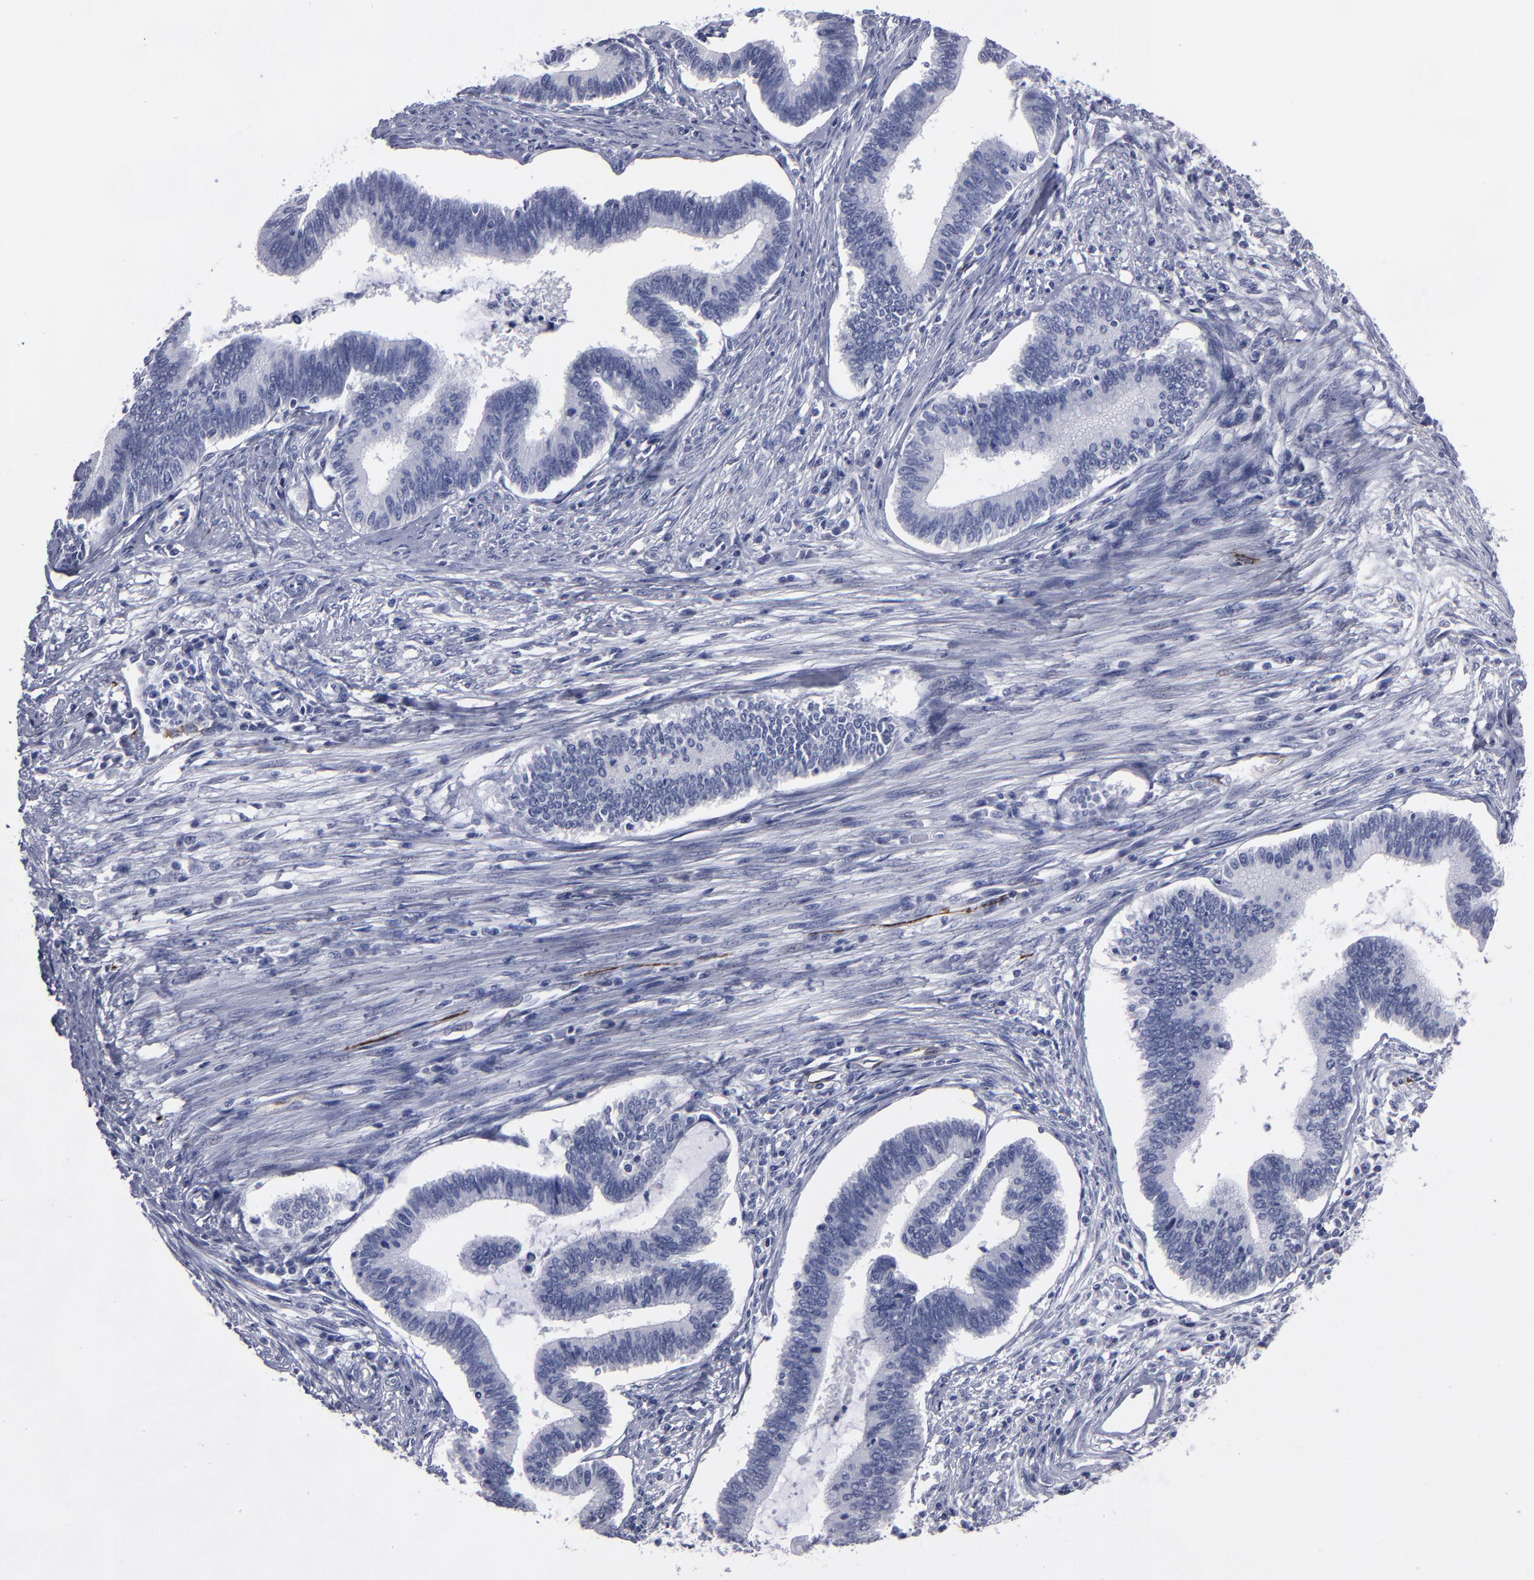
{"staining": {"intensity": "negative", "quantity": "none", "location": "none"}, "tissue": "cervical cancer", "cell_type": "Tumor cells", "image_type": "cancer", "snomed": [{"axis": "morphology", "description": "Adenocarcinoma, NOS"}, {"axis": "topography", "description": "Cervix"}], "caption": "Tumor cells are negative for protein expression in human cervical cancer.", "gene": "CADM3", "patient": {"sex": "female", "age": 36}}